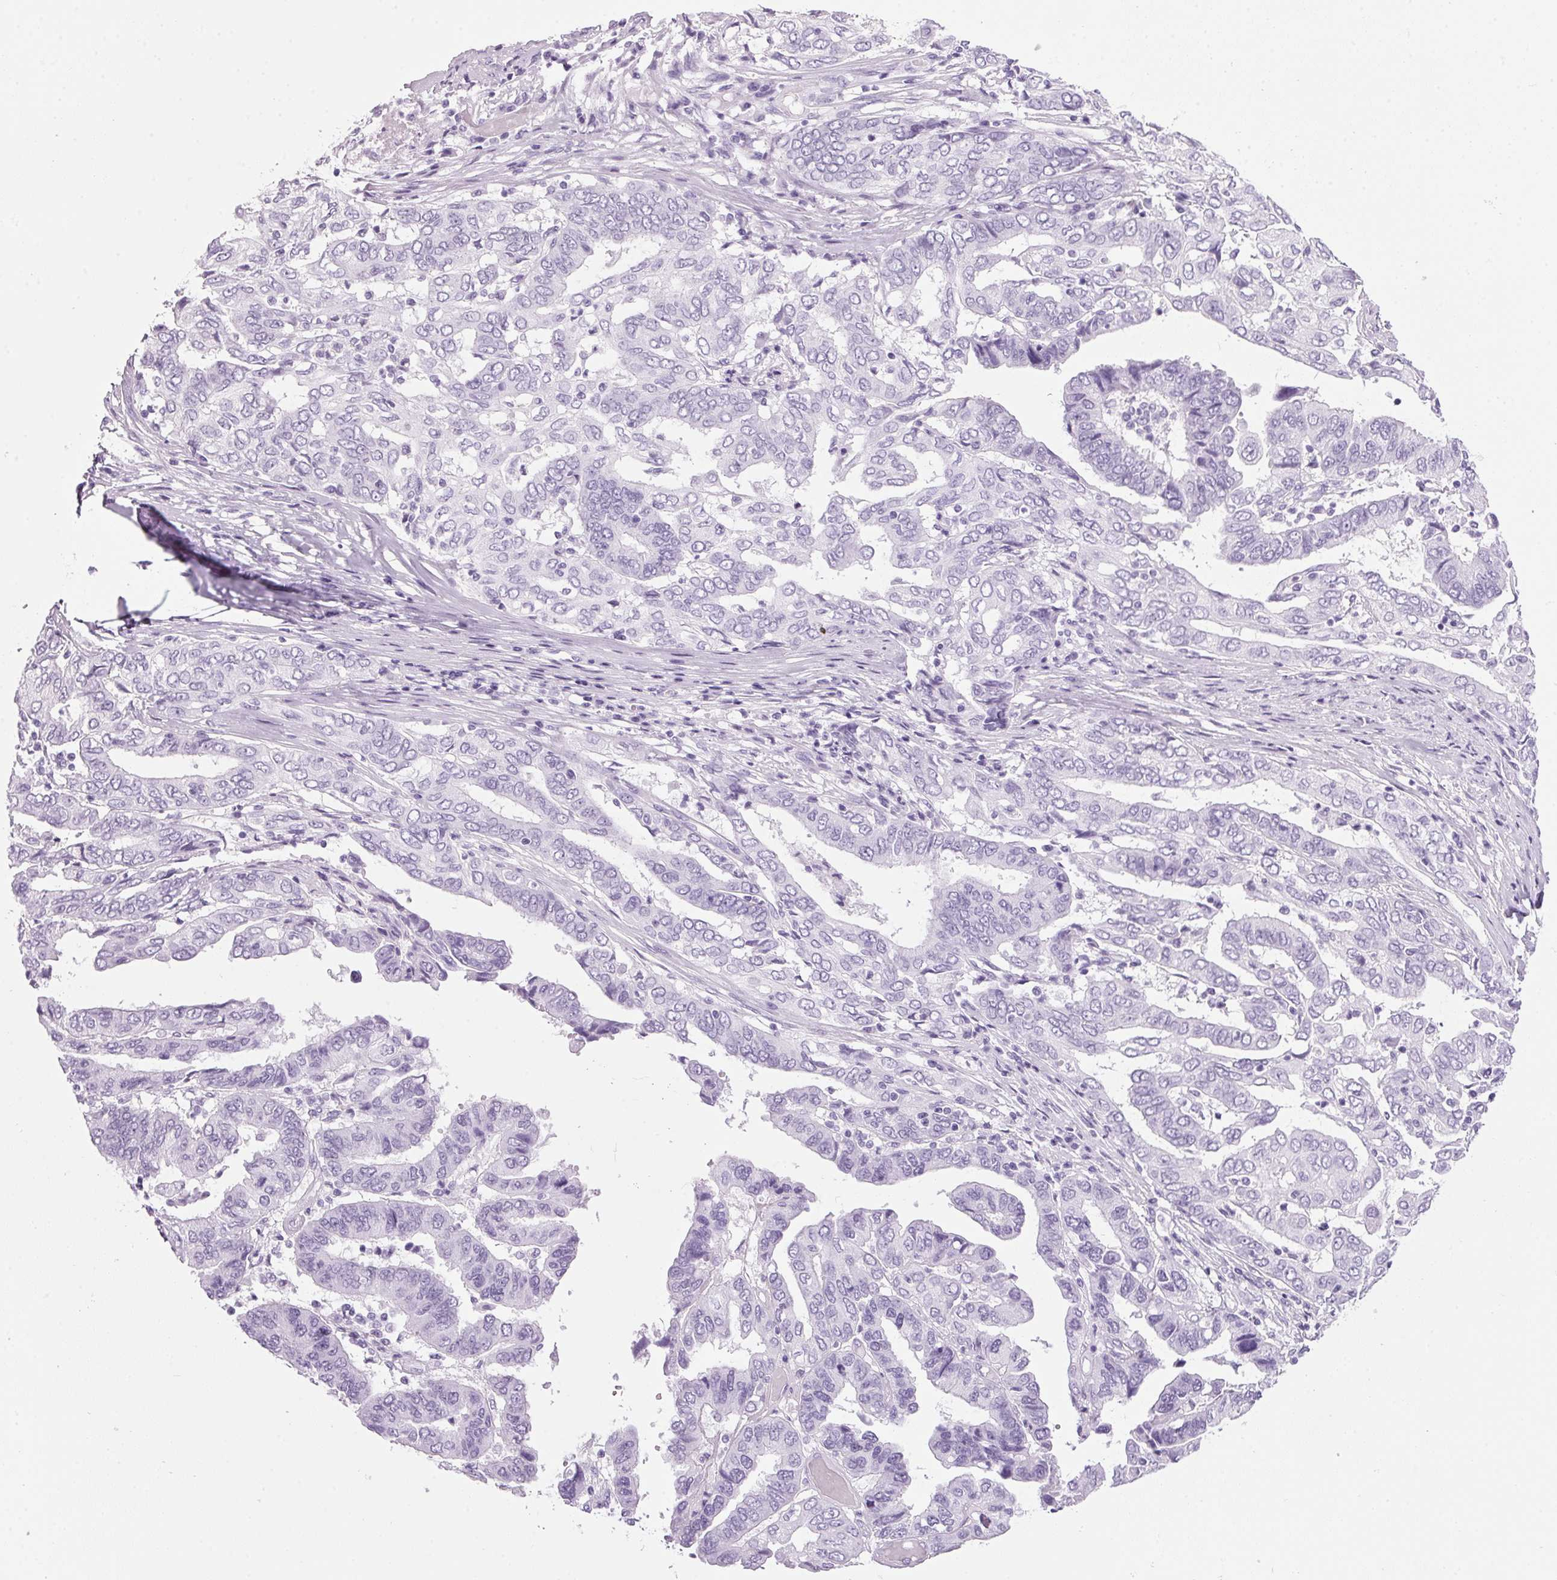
{"staining": {"intensity": "negative", "quantity": "none", "location": "none"}, "tissue": "ovarian cancer", "cell_type": "Tumor cells", "image_type": "cancer", "snomed": [{"axis": "morphology", "description": "Cystadenocarcinoma, serous, NOS"}, {"axis": "topography", "description": "Ovary"}], "caption": "A high-resolution histopathology image shows immunohistochemistry staining of serous cystadenocarcinoma (ovarian), which shows no significant expression in tumor cells.", "gene": "PPP1R1A", "patient": {"sex": "female", "age": 79}}